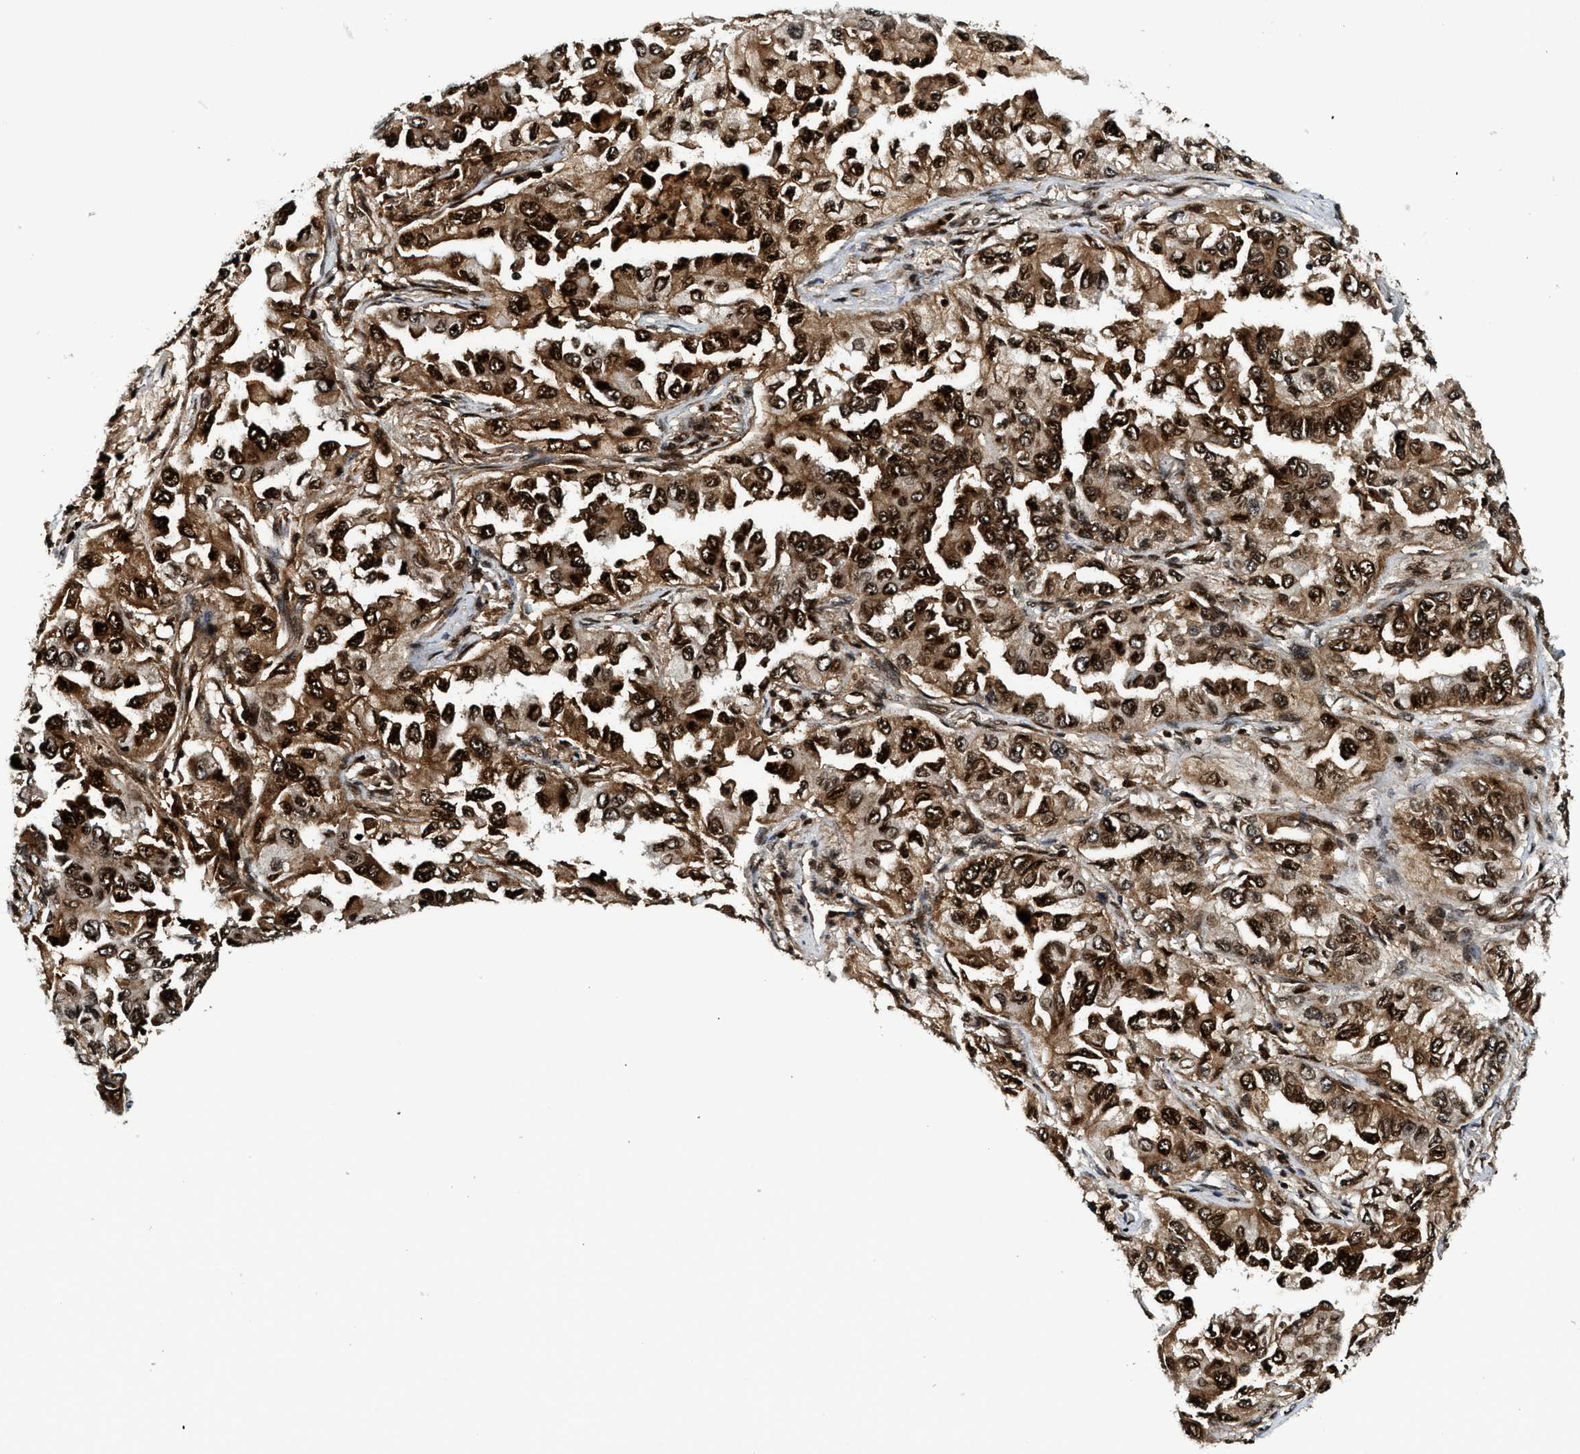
{"staining": {"intensity": "strong", "quantity": ">75%", "location": "cytoplasmic/membranous,nuclear"}, "tissue": "lung cancer", "cell_type": "Tumor cells", "image_type": "cancer", "snomed": [{"axis": "morphology", "description": "Adenocarcinoma, NOS"}, {"axis": "topography", "description": "Lung"}], "caption": "Lung cancer tissue reveals strong cytoplasmic/membranous and nuclear positivity in approximately >75% of tumor cells", "gene": "MDM2", "patient": {"sex": "female", "age": 65}}